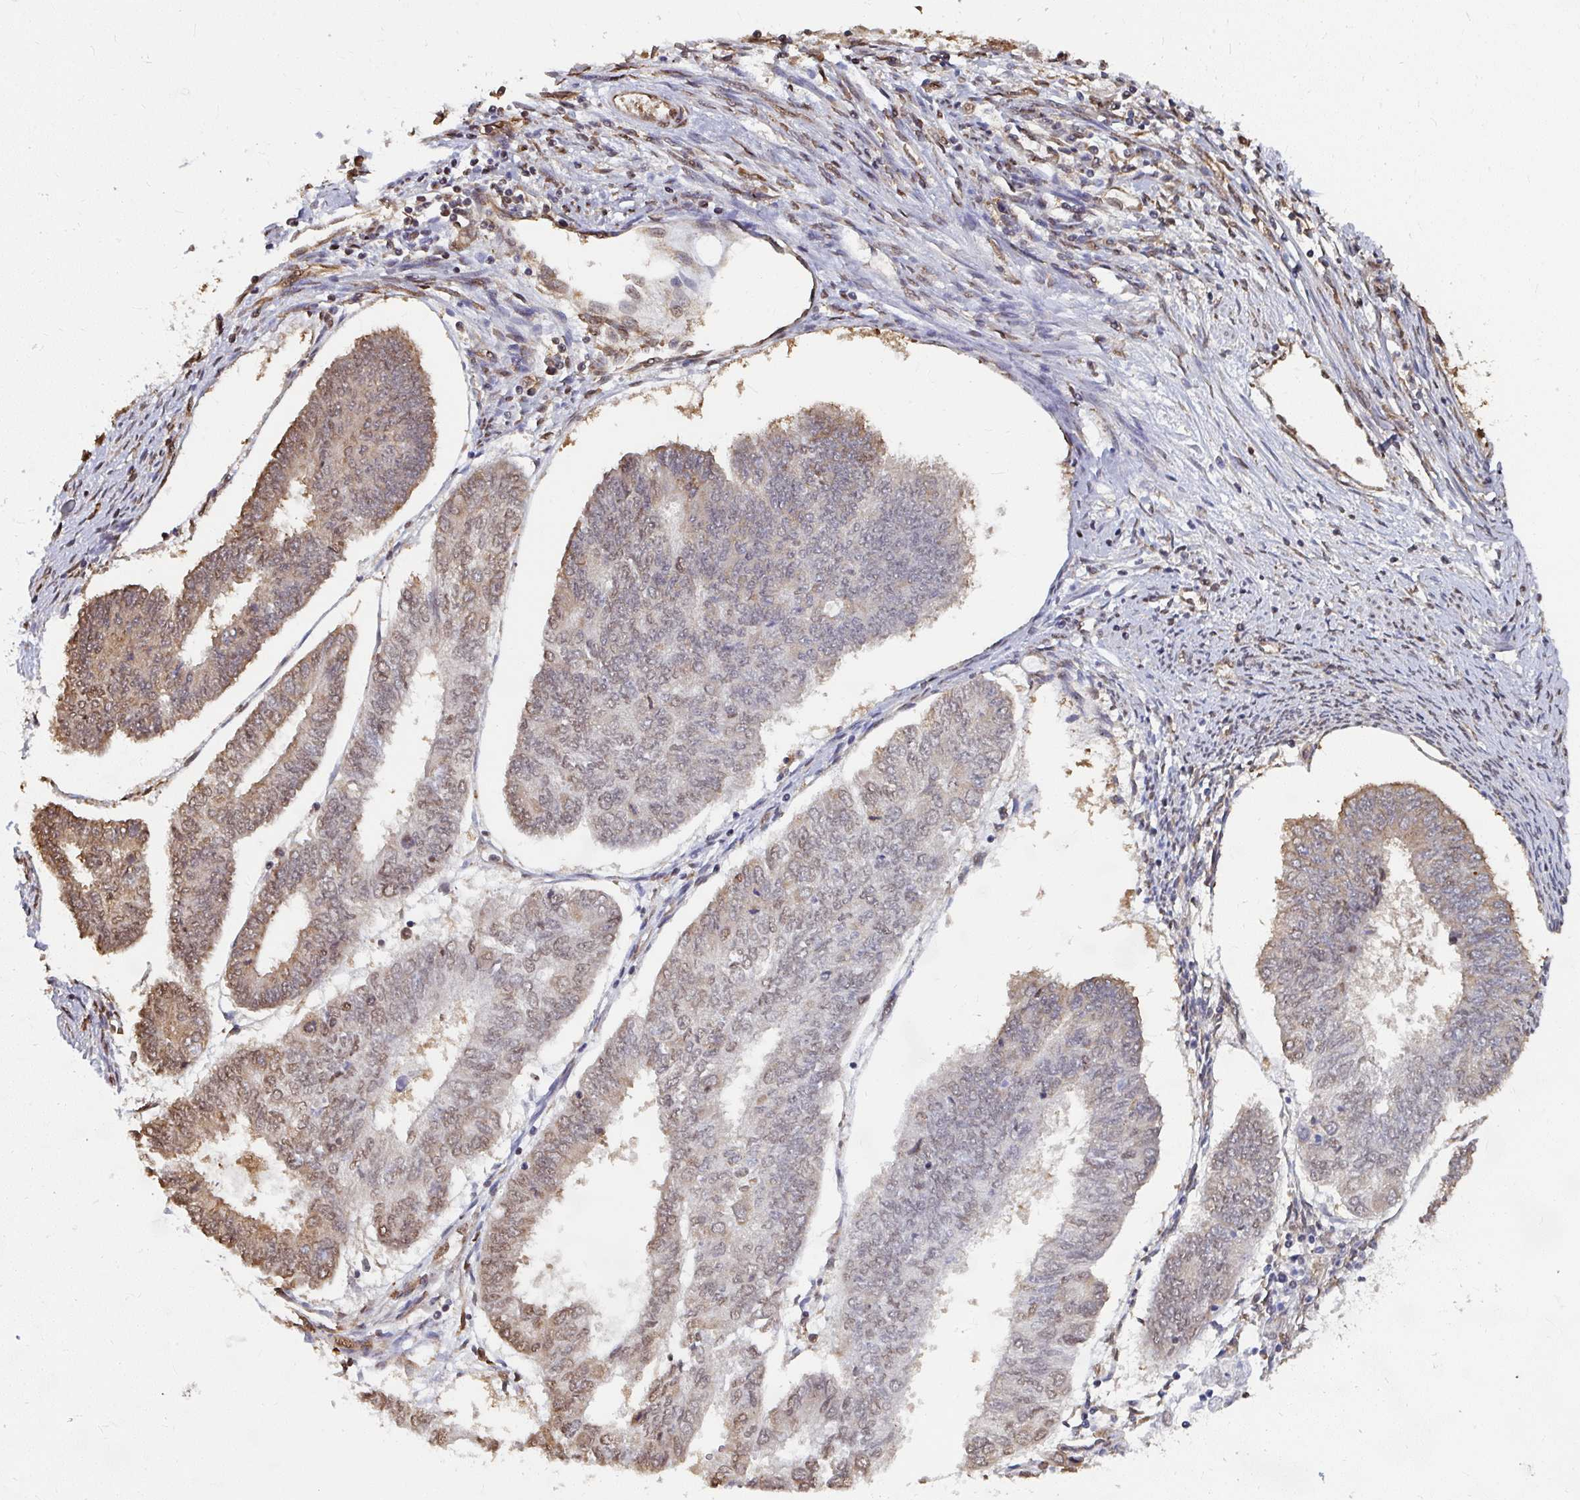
{"staining": {"intensity": "moderate", "quantity": "25%-75%", "location": "cytoplasmic/membranous,nuclear"}, "tissue": "endometrial cancer", "cell_type": "Tumor cells", "image_type": "cancer", "snomed": [{"axis": "morphology", "description": "Adenocarcinoma, NOS"}, {"axis": "topography", "description": "Endometrium"}], "caption": "A medium amount of moderate cytoplasmic/membranous and nuclear positivity is seen in about 25%-75% of tumor cells in endometrial adenocarcinoma tissue.", "gene": "SYNCRIP", "patient": {"sex": "female", "age": 68}}